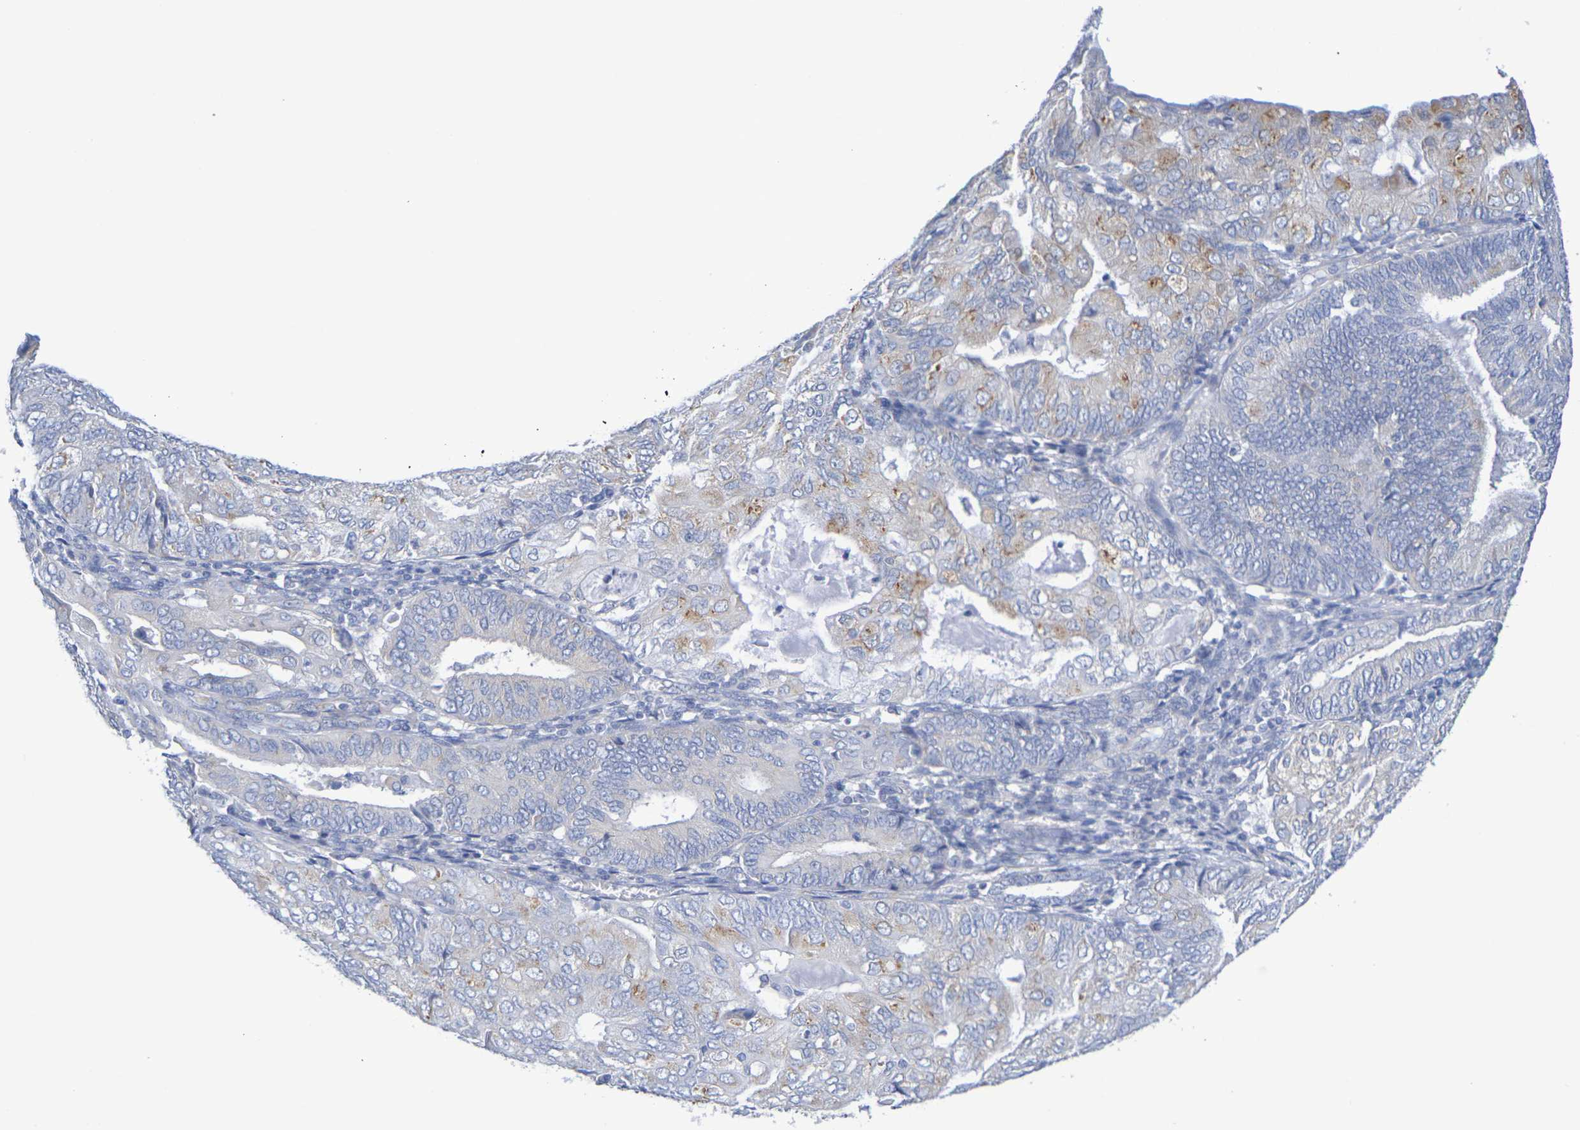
{"staining": {"intensity": "weak", "quantity": "25%-75%", "location": "cytoplasmic/membranous"}, "tissue": "endometrial cancer", "cell_type": "Tumor cells", "image_type": "cancer", "snomed": [{"axis": "morphology", "description": "Adenocarcinoma, NOS"}, {"axis": "topography", "description": "Endometrium"}], "caption": "A photomicrograph showing weak cytoplasmic/membranous staining in approximately 25%-75% of tumor cells in adenocarcinoma (endometrial), as visualized by brown immunohistochemical staining.", "gene": "TMCC3", "patient": {"sex": "female", "age": 81}}